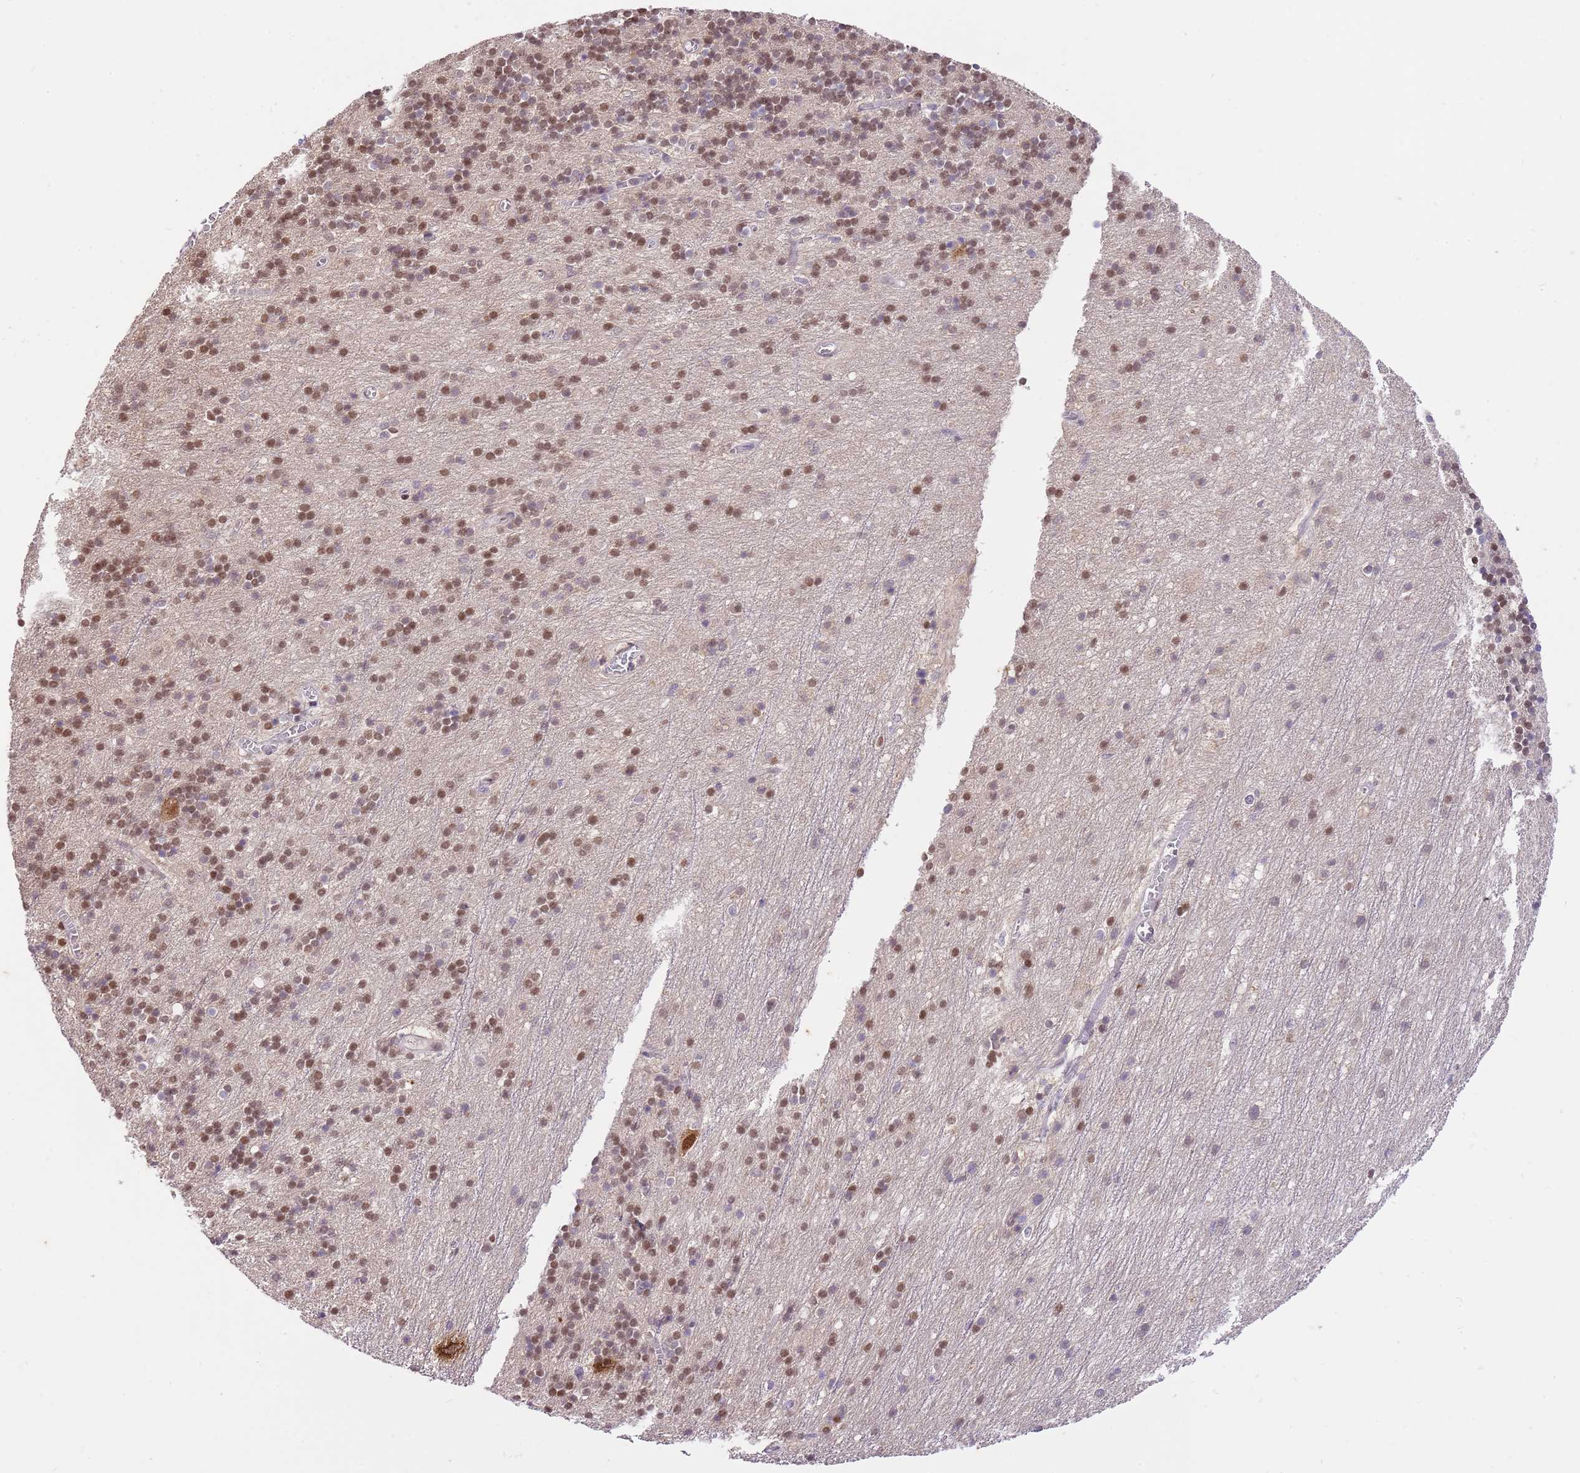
{"staining": {"intensity": "moderate", "quantity": "25%-75%", "location": "nuclear"}, "tissue": "cerebellum", "cell_type": "Cells in granular layer", "image_type": "normal", "snomed": [{"axis": "morphology", "description": "Normal tissue, NOS"}, {"axis": "topography", "description": "Cerebellum"}], "caption": "Protein staining exhibits moderate nuclear staining in approximately 25%-75% of cells in granular layer in benign cerebellum.", "gene": "RFK", "patient": {"sex": "male", "age": 54}}